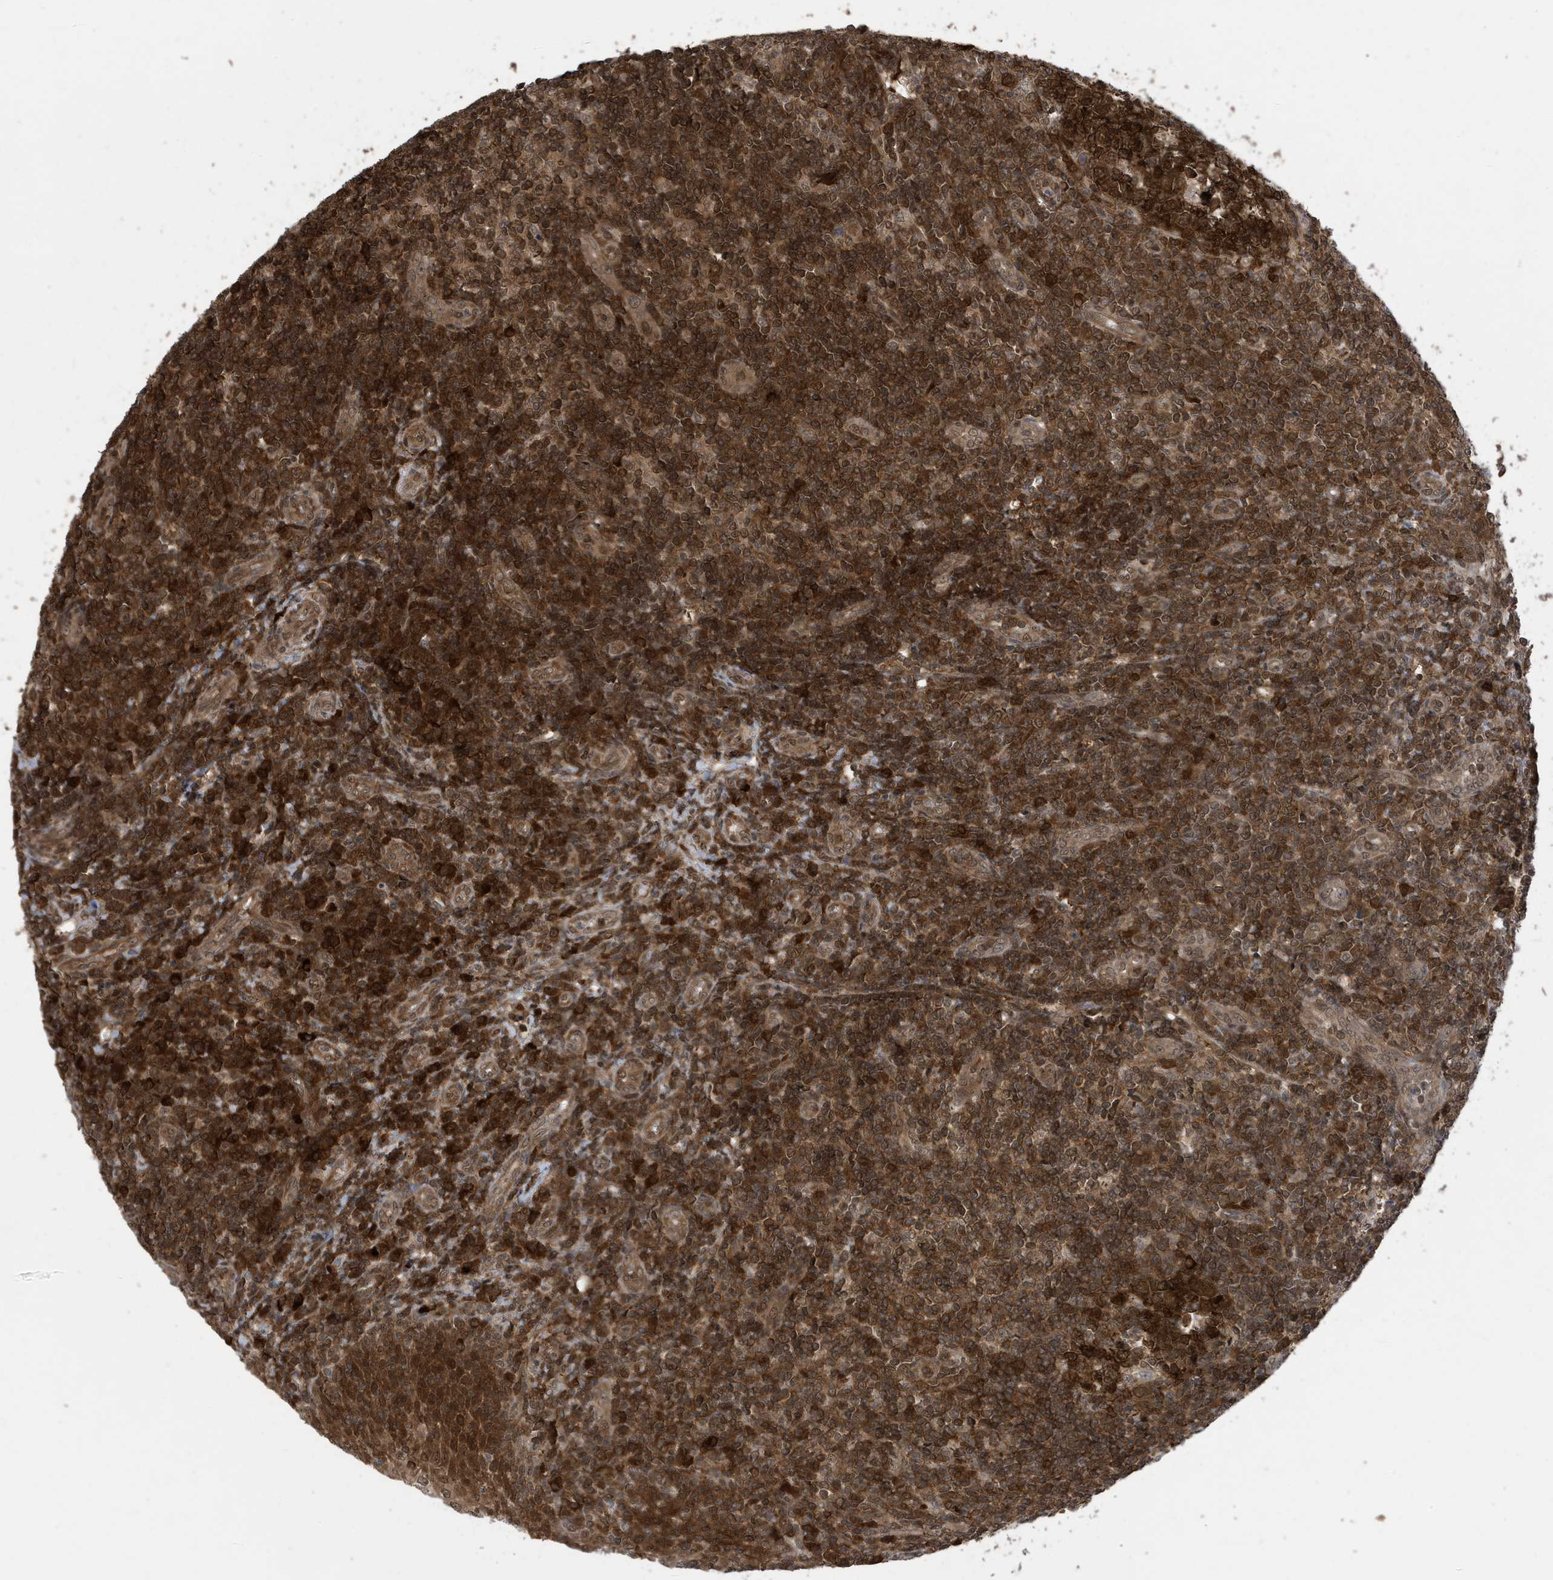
{"staining": {"intensity": "strong", "quantity": ">75%", "location": "cytoplasmic/membranous"}, "tissue": "tonsil", "cell_type": "Germinal center cells", "image_type": "normal", "snomed": [{"axis": "morphology", "description": "Normal tissue, NOS"}, {"axis": "topography", "description": "Tonsil"}], "caption": "An image of tonsil stained for a protein demonstrates strong cytoplasmic/membranous brown staining in germinal center cells.", "gene": "UBQLN1", "patient": {"sex": "female", "age": 19}}